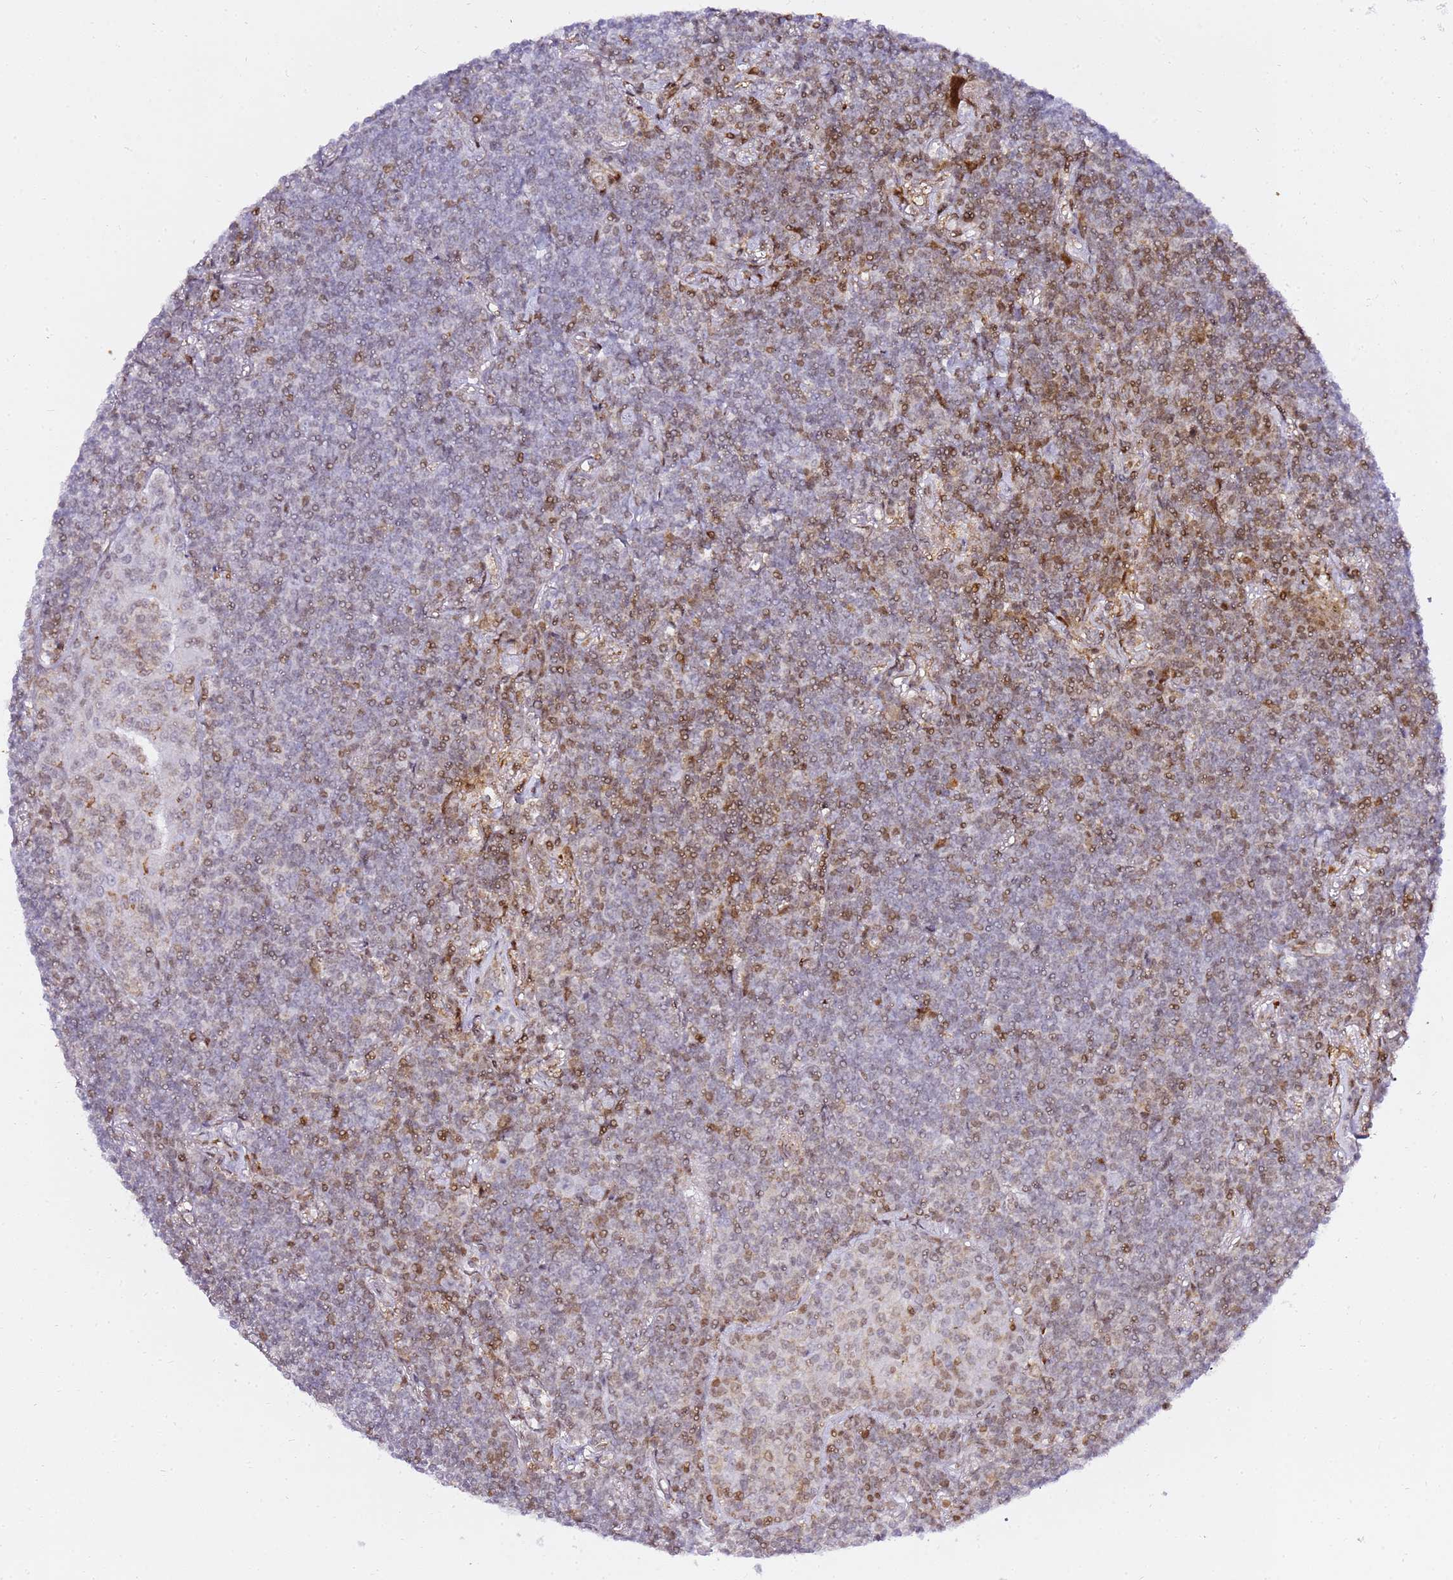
{"staining": {"intensity": "moderate", "quantity": "25%-75%", "location": "nuclear"}, "tissue": "lymphoma", "cell_type": "Tumor cells", "image_type": "cancer", "snomed": [{"axis": "morphology", "description": "Malignant lymphoma, non-Hodgkin's type, Low grade"}, {"axis": "topography", "description": "Lung"}], "caption": "This micrograph shows malignant lymphoma, non-Hodgkin's type (low-grade) stained with IHC to label a protein in brown. The nuclear of tumor cells show moderate positivity for the protein. Nuclei are counter-stained blue.", "gene": "GBP2", "patient": {"sex": "female", "age": 71}}